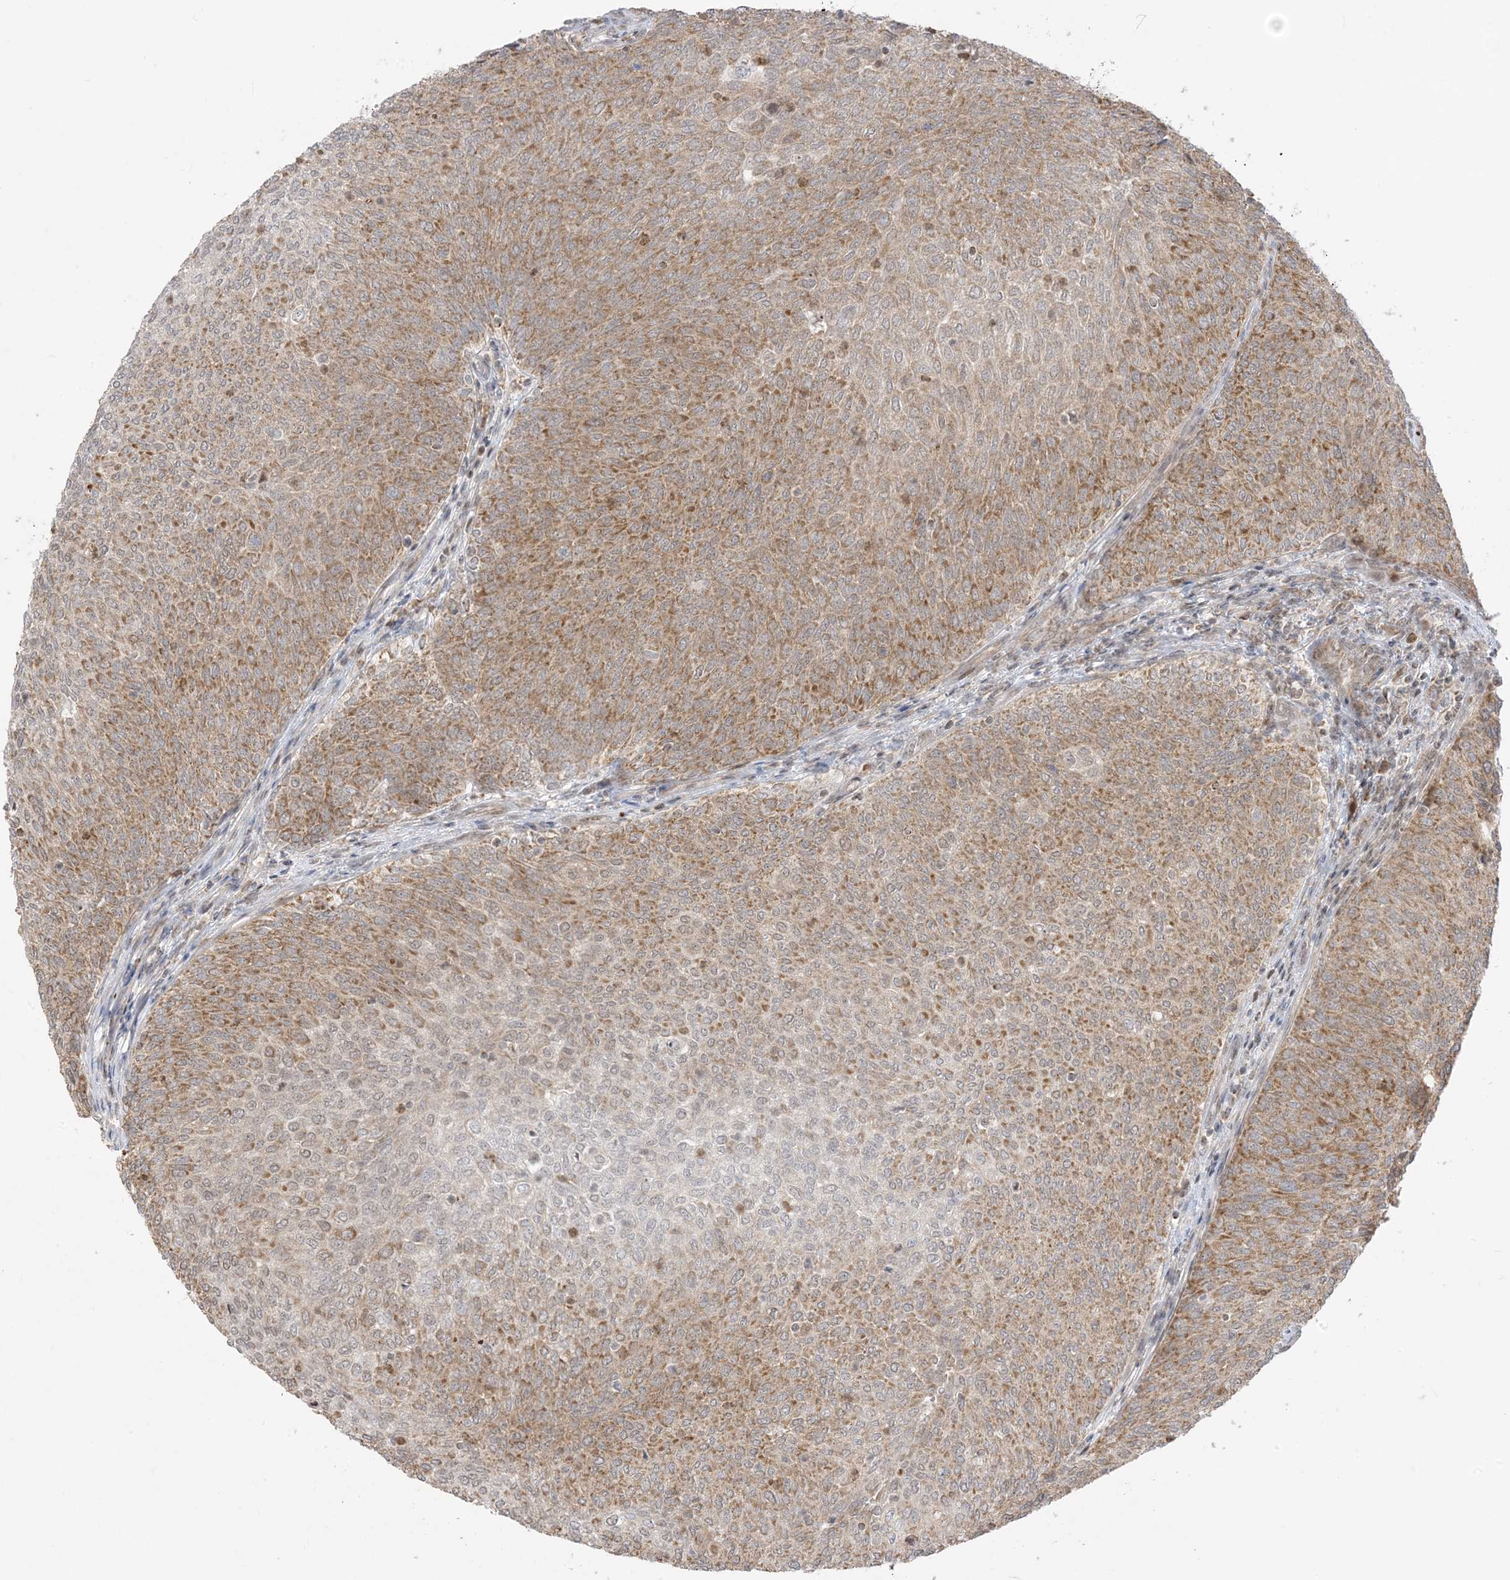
{"staining": {"intensity": "moderate", "quantity": ">75%", "location": "cytoplasmic/membranous"}, "tissue": "urothelial cancer", "cell_type": "Tumor cells", "image_type": "cancer", "snomed": [{"axis": "morphology", "description": "Urothelial carcinoma, Low grade"}, {"axis": "topography", "description": "Urinary bladder"}], "caption": "The micrograph demonstrates staining of urothelial cancer, revealing moderate cytoplasmic/membranous protein expression (brown color) within tumor cells.", "gene": "KANSL3", "patient": {"sex": "female", "age": 79}}